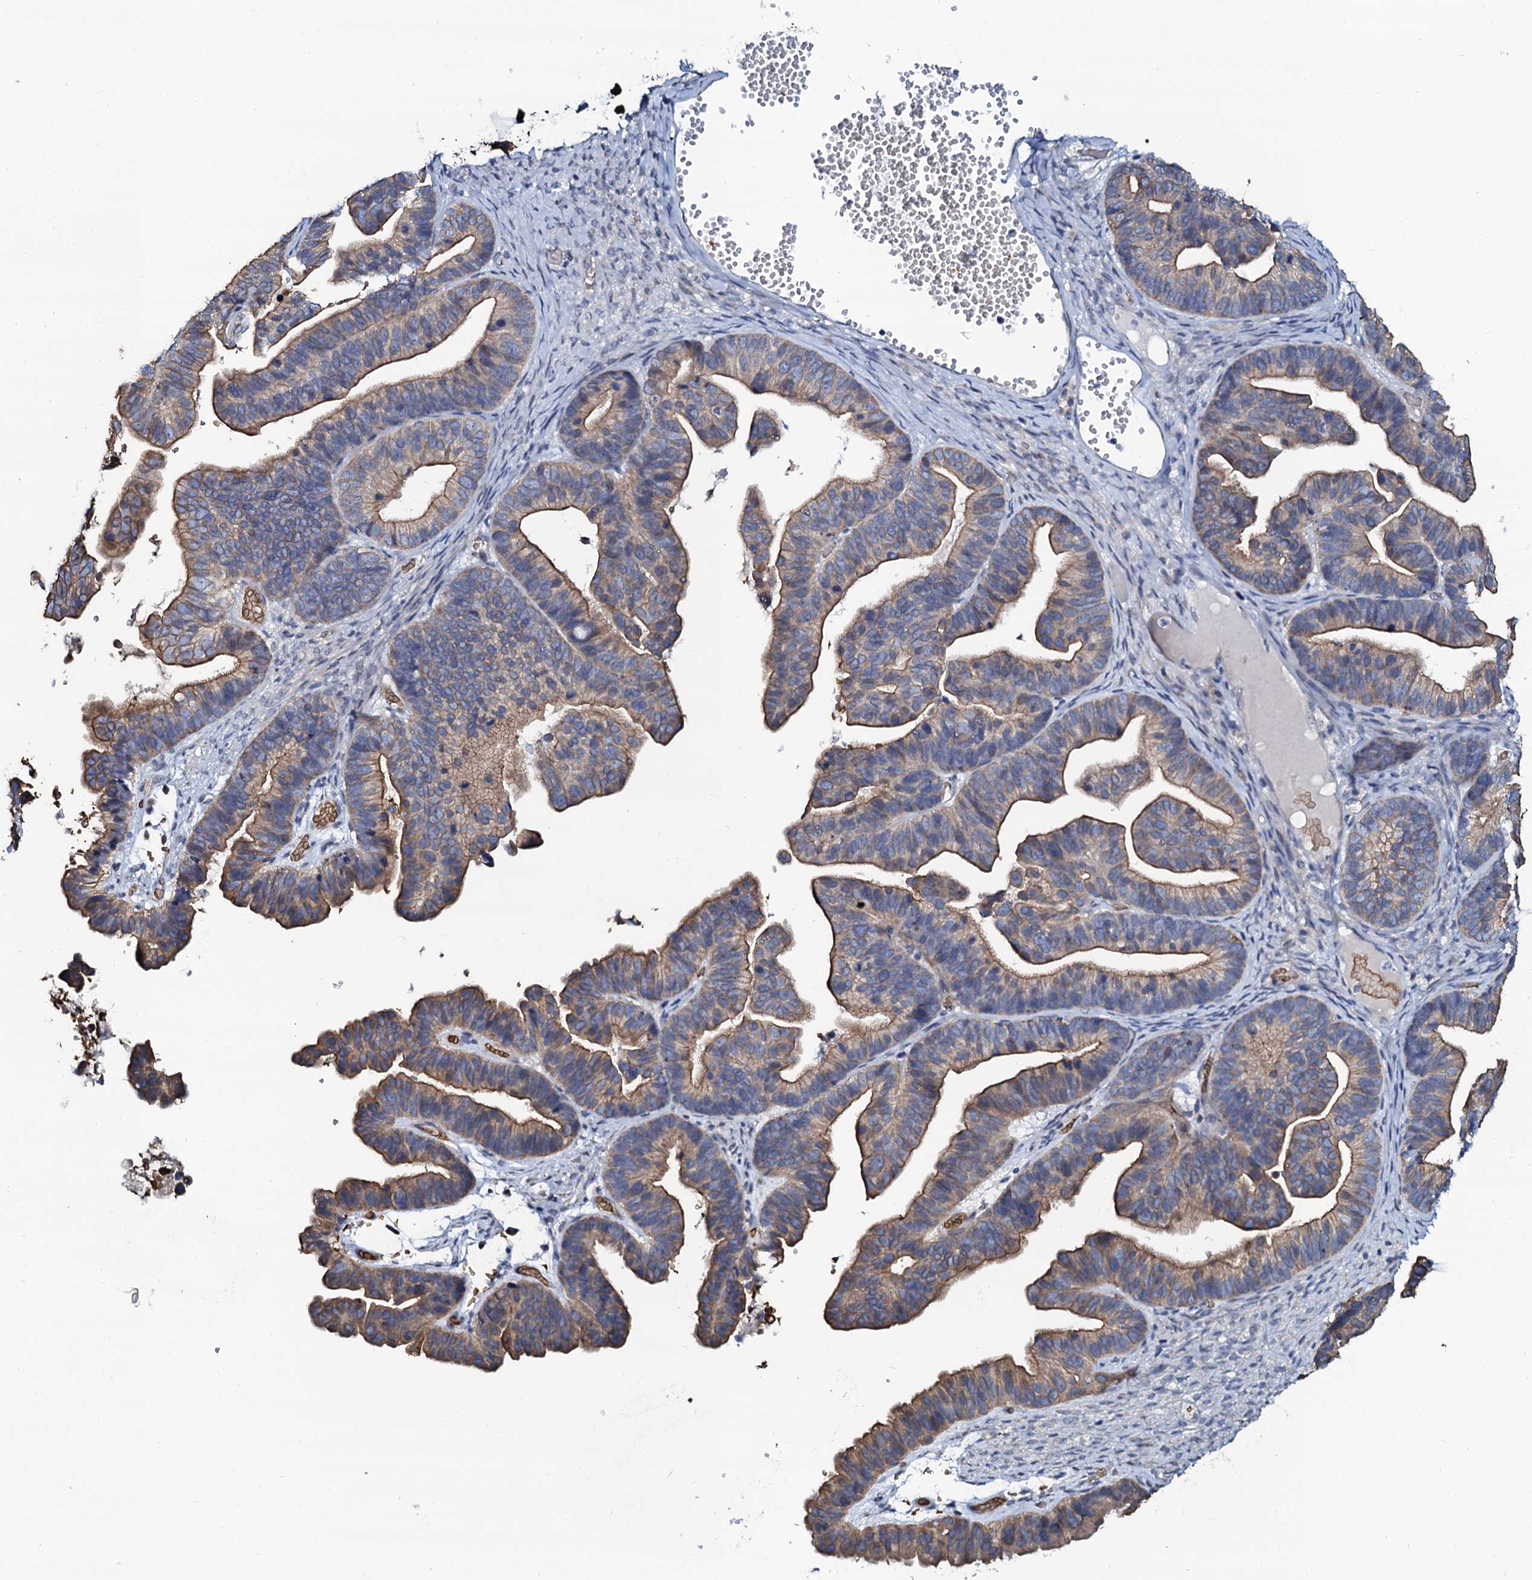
{"staining": {"intensity": "moderate", "quantity": ">75%", "location": "cytoplasmic/membranous"}, "tissue": "ovarian cancer", "cell_type": "Tumor cells", "image_type": "cancer", "snomed": [{"axis": "morphology", "description": "Cystadenocarcinoma, serous, NOS"}, {"axis": "topography", "description": "Ovary"}], "caption": "Ovarian cancer was stained to show a protein in brown. There is medium levels of moderate cytoplasmic/membranous positivity in about >75% of tumor cells.", "gene": "C10orf88", "patient": {"sex": "female", "age": 56}}